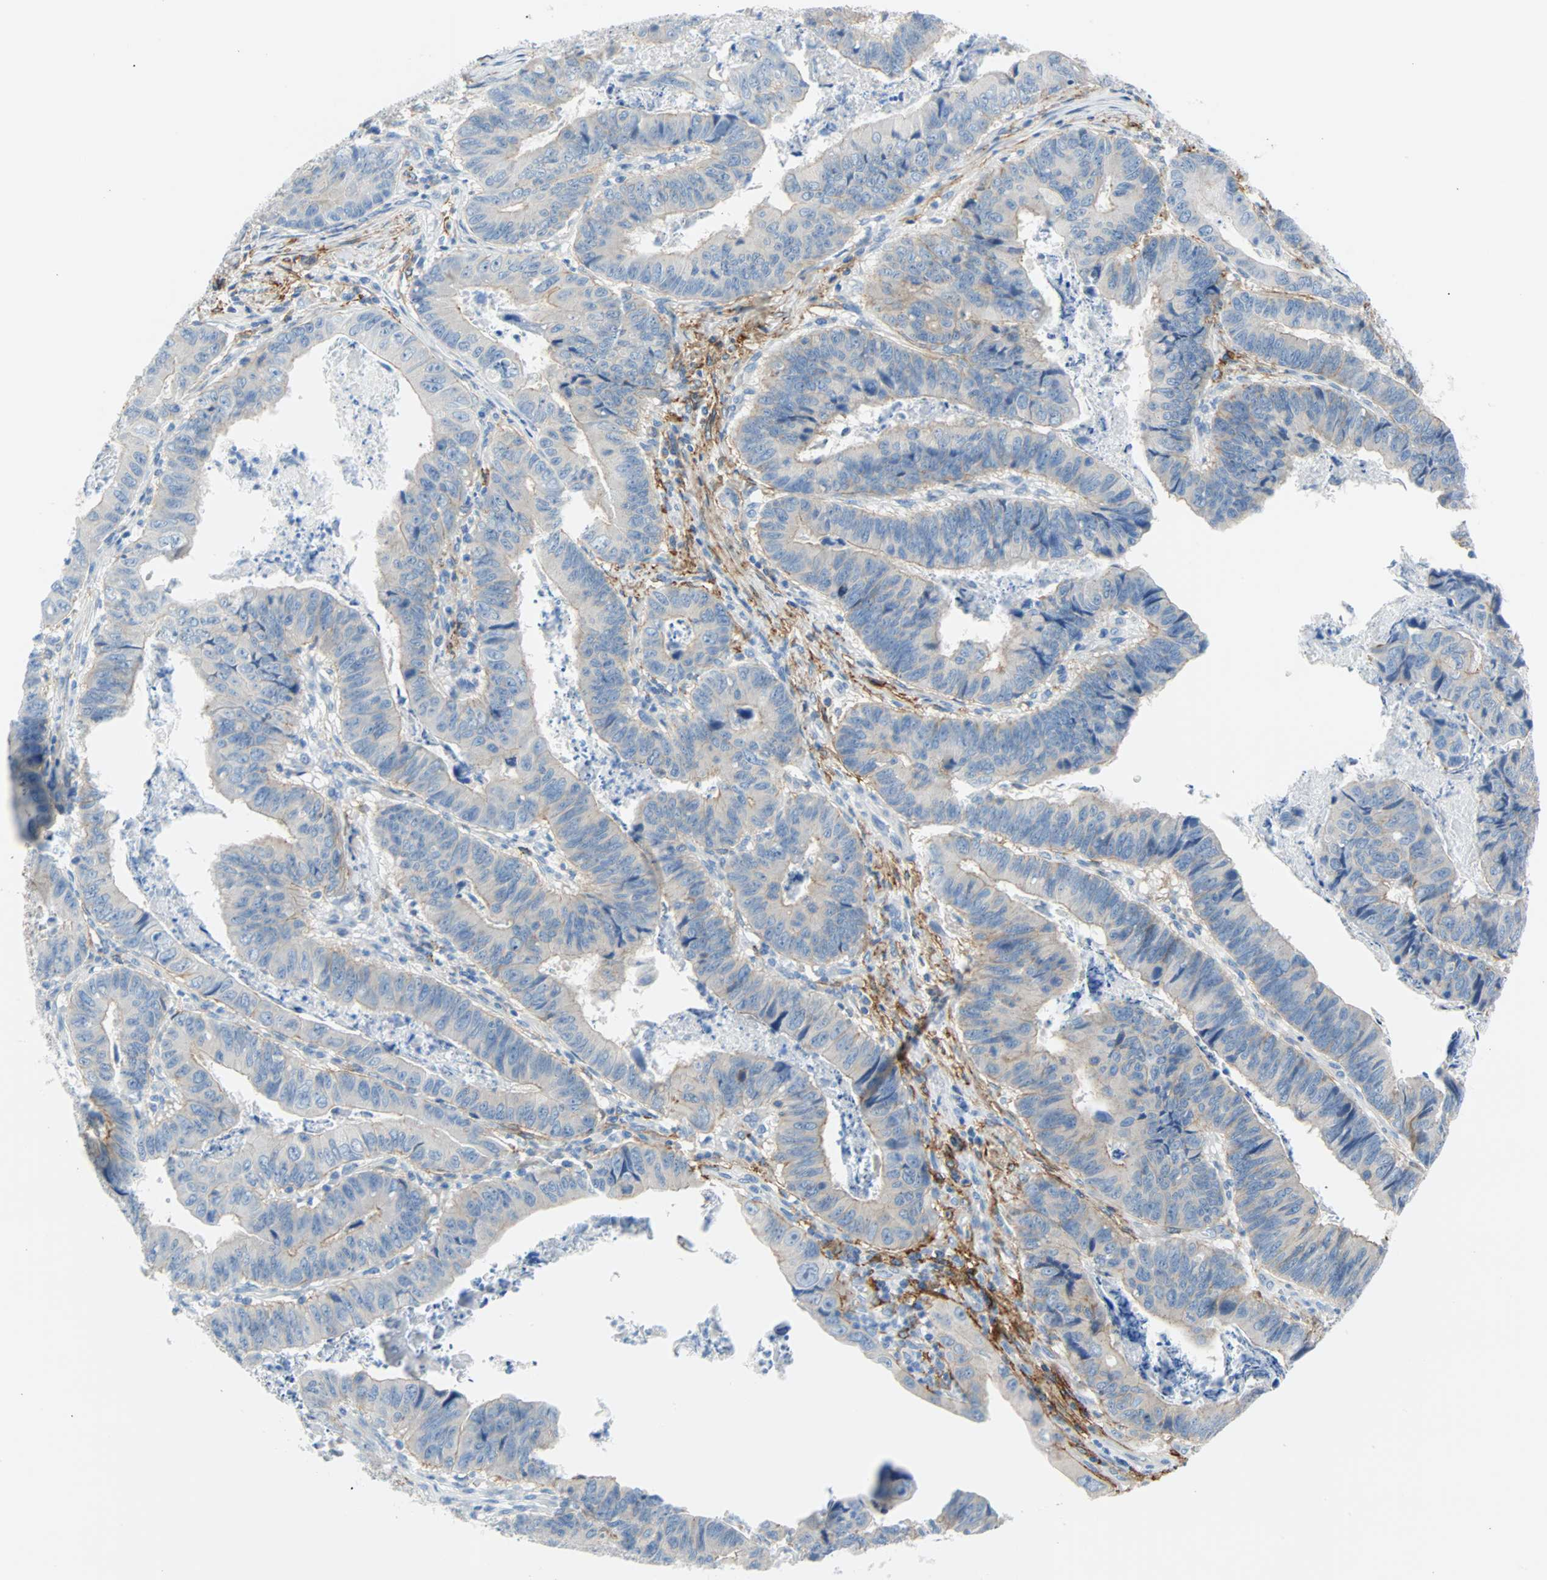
{"staining": {"intensity": "negative", "quantity": "none", "location": "none"}, "tissue": "stomach cancer", "cell_type": "Tumor cells", "image_type": "cancer", "snomed": [{"axis": "morphology", "description": "Adenocarcinoma, NOS"}, {"axis": "topography", "description": "Stomach, lower"}], "caption": "There is no significant positivity in tumor cells of stomach cancer (adenocarcinoma).", "gene": "PDPN", "patient": {"sex": "male", "age": 77}}